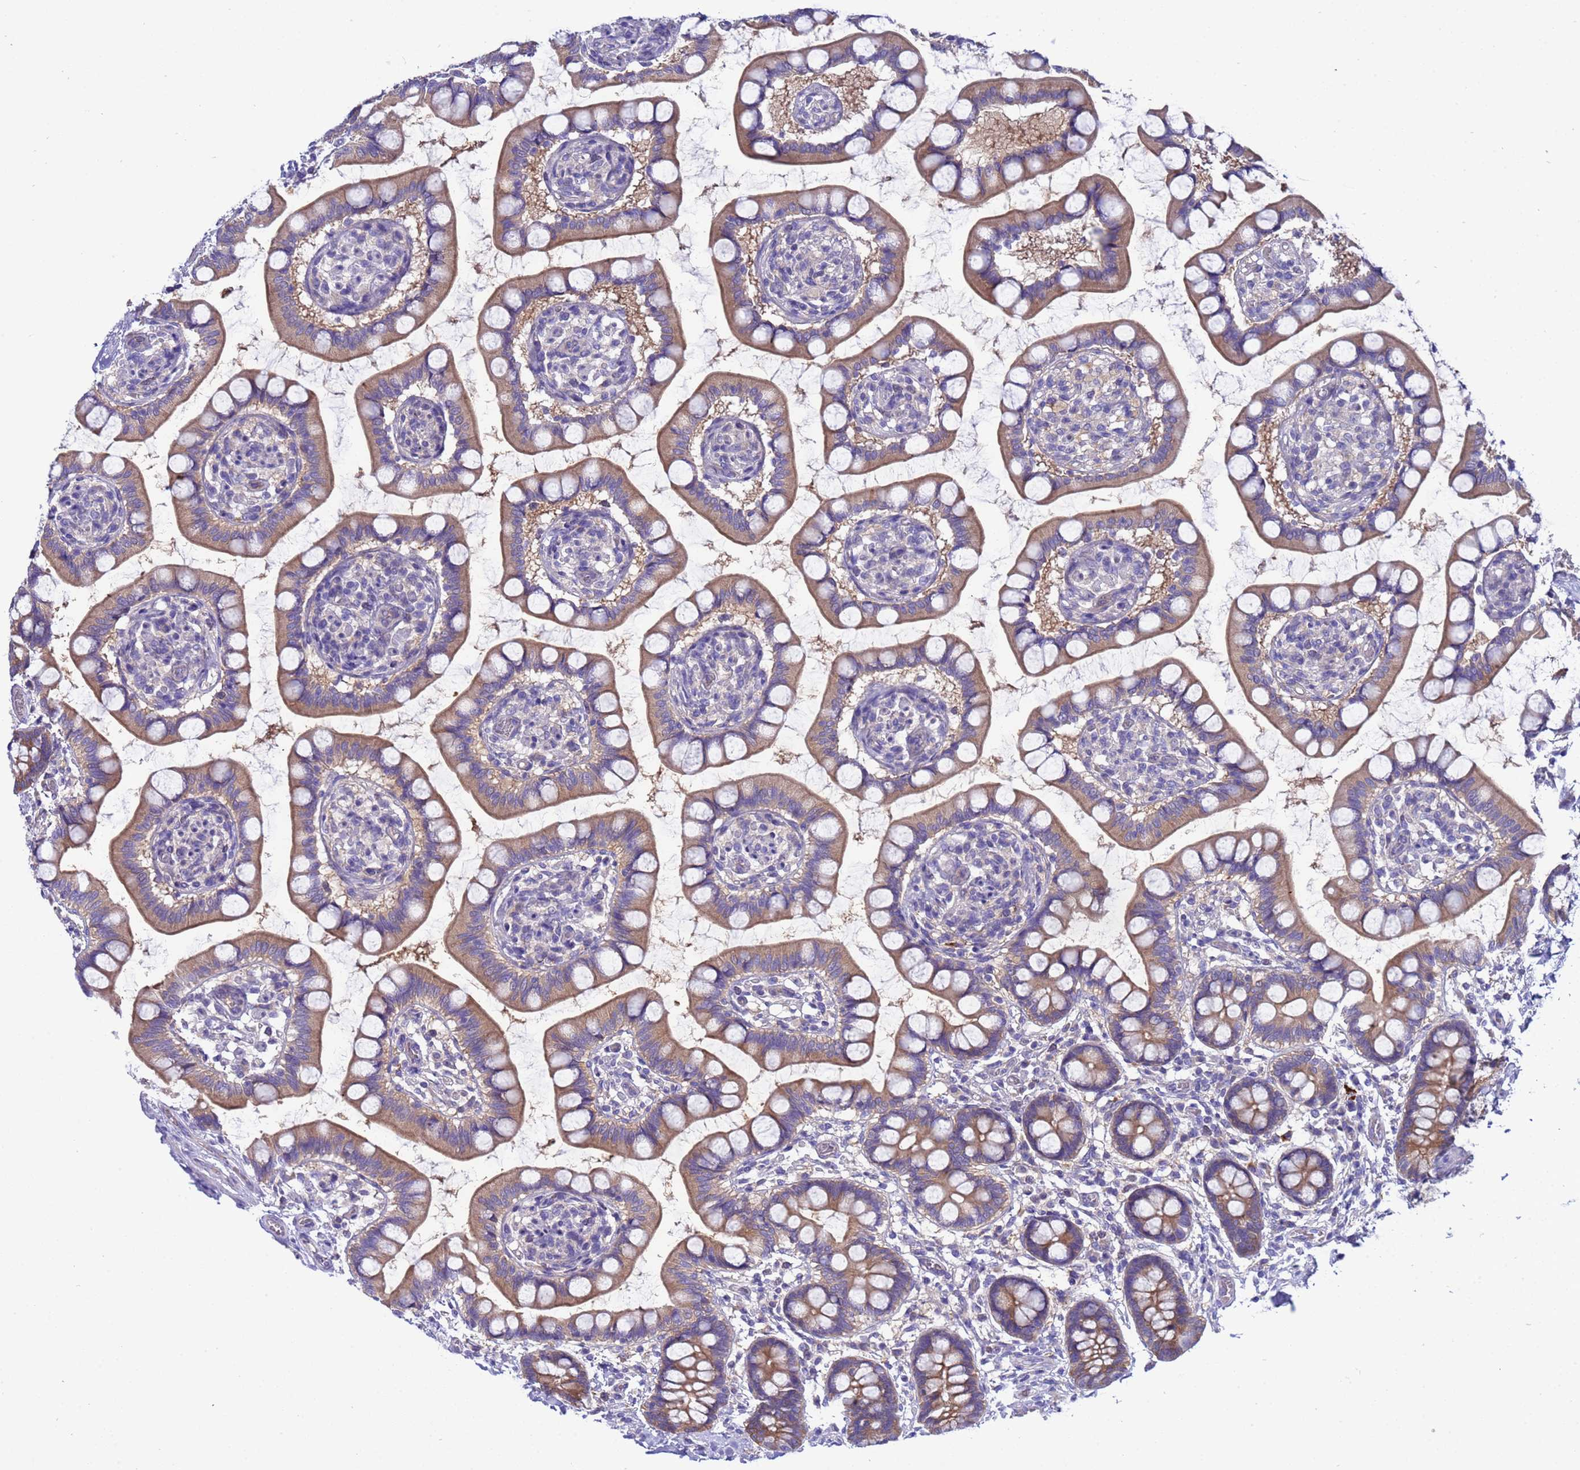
{"staining": {"intensity": "moderate", "quantity": ">75%", "location": "cytoplasmic/membranous"}, "tissue": "small intestine", "cell_type": "Glandular cells", "image_type": "normal", "snomed": [{"axis": "morphology", "description": "Normal tissue, NOS"}, {"axis": "topography", "description": "Small intestine"}], "caption": "Immunohistochemical staining of normal small intestine shows >75% levels of moderate cytoplasmic/membranous protein positivity in approximately >75% of glandular cells. (DAB (3,3'-diaminobenzidine) IHC, brown staining for protein, blue staining for nuclei).", "gene": "RC3H2", "patient": {"sex": "male", "age": 52}}